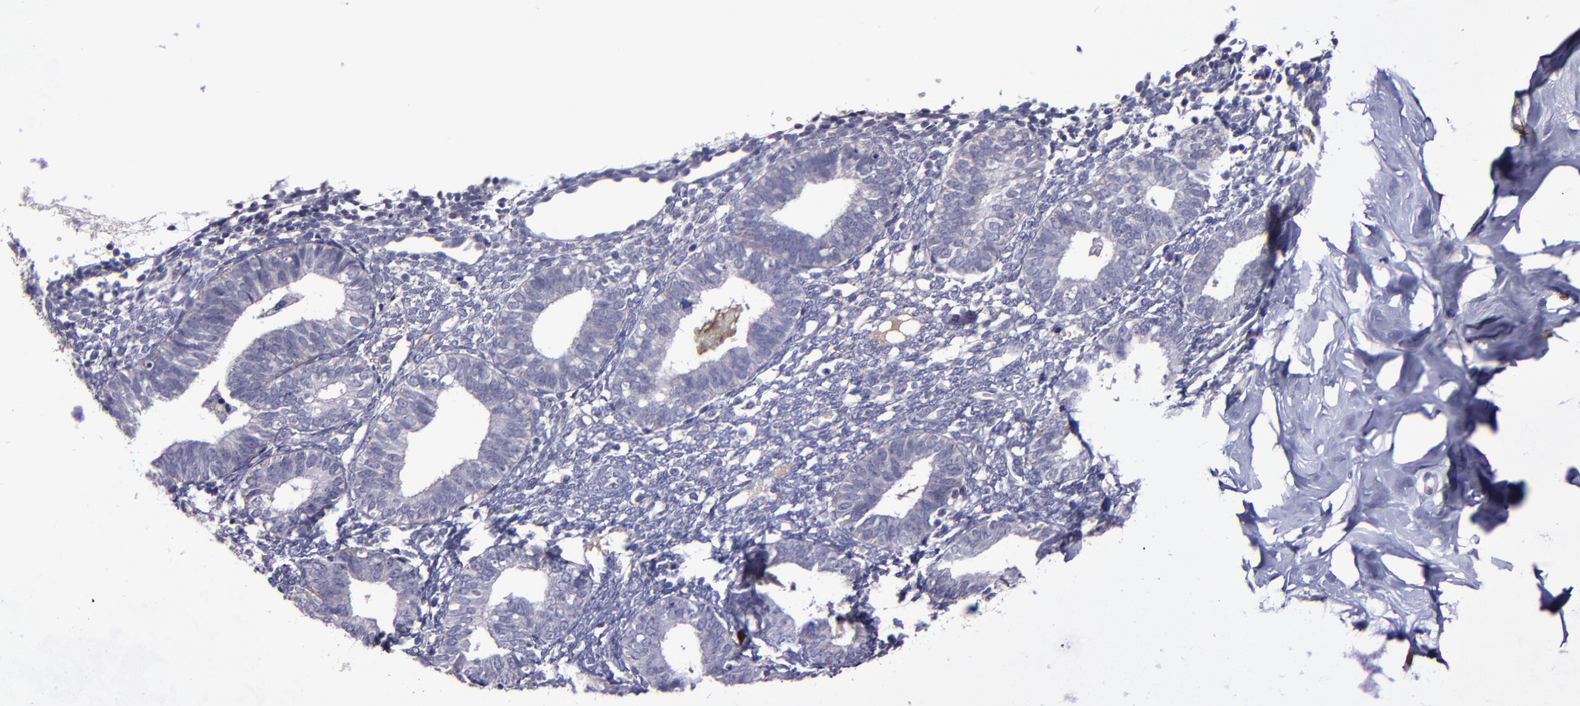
{"staining": {"intensity": "negative", "quantity": "none", "location": "none"}, "tissue": "endometrium", "cell_type": "Cells in endometrial stroma", "image_type": "normal", "snomed": [{"axis": "morphology", "description": "Normal tissue, NOS"}, {"axis": "topography", "description": "Endometrium"}], "caption": "Immunohistochemistry of unremarkable endometrium exhibits no expression in cells in endometrial stroma.", "gene": "MASP1", "patient": {"sex": "female", "age": 61}}